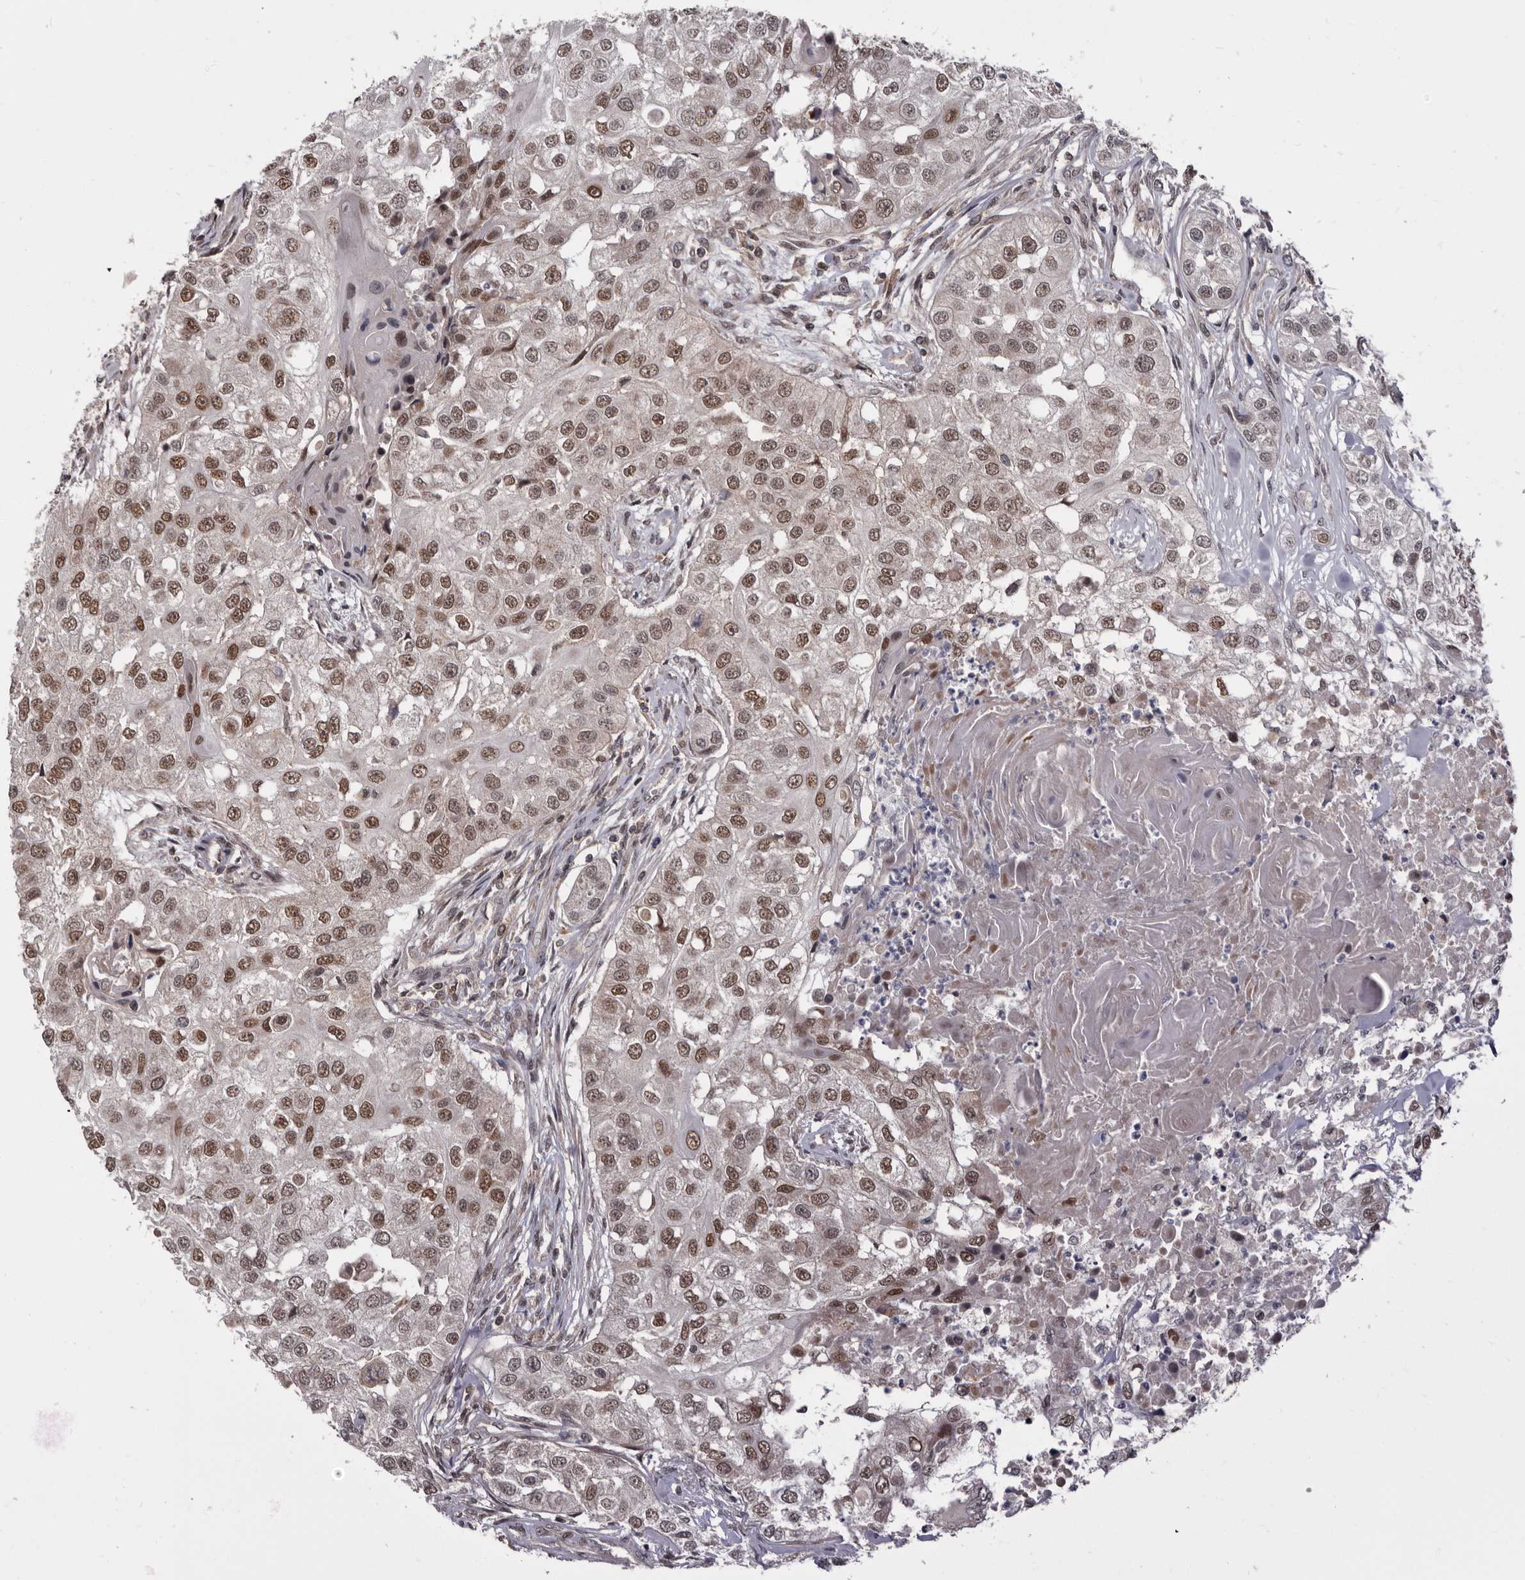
{"staining": {"intensity": "moderate", "quantity": ">75%", "location": "nuclear"}, "tissue": "head and neck cancer", "cell_type": "Tumor cells", "image_type": "cancer", "snomed": [{"axis": "morphology", "description": "Normal tissue, NOS"}, {"axis": "morphology", "description": "Squamous cell carcinoma, NOS"}, {"axis": "topography", "description": "Skeletal muscle"}, {"axis": "topography", "description": "Head-Neck"}], "caption": "Immunohistochemical staining of human head and neck cancer displays medium levels of moderate nuclear staining in about >75% of tumor cells.", "gene": "MOGAT2", "patient": {"sex": "male", "age": 51}}